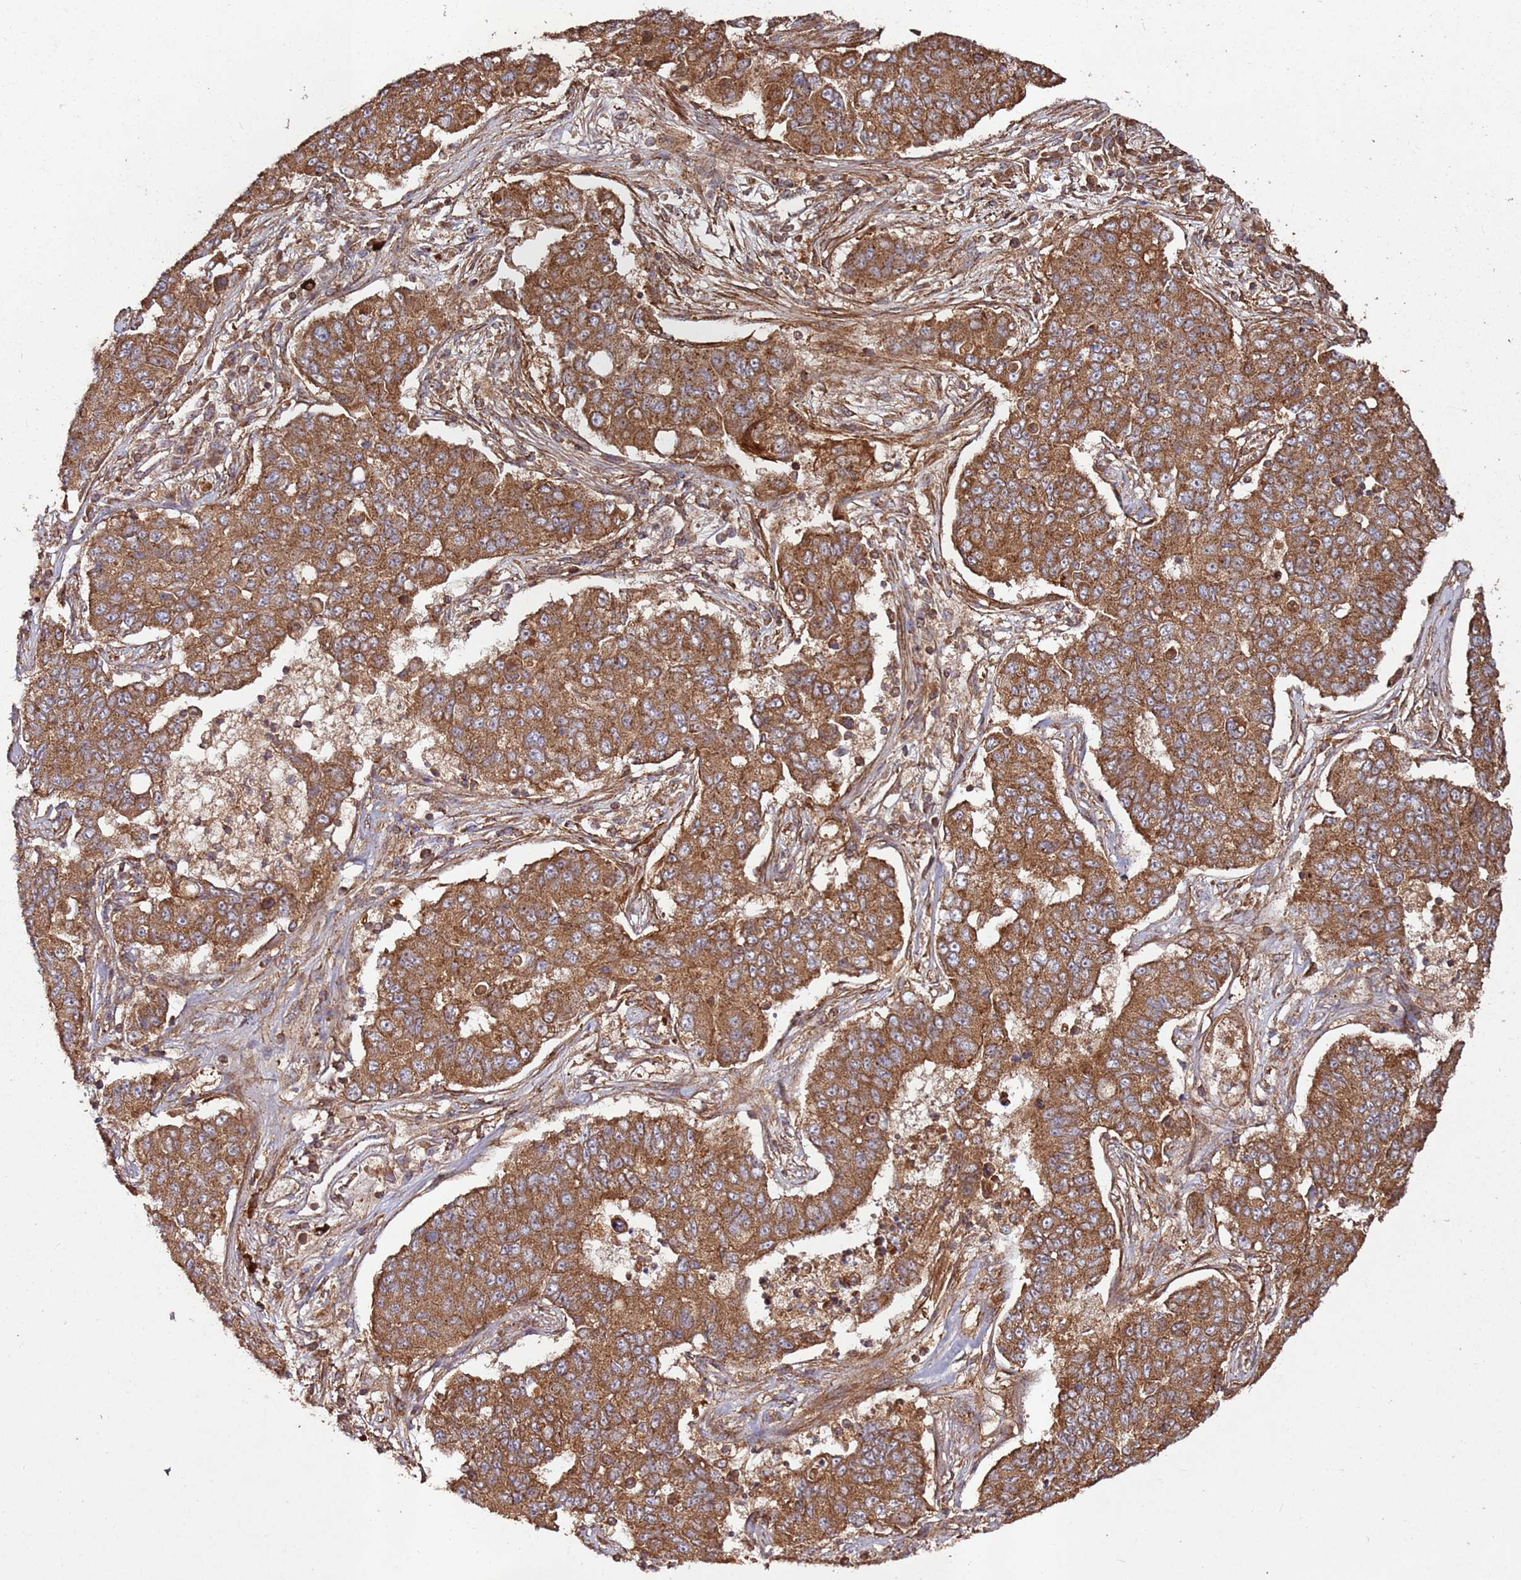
{"staining": {"intensity": "moderate", "quantity": ">75%", "location": "cytoplasmic/membranous"}, "tissue": "lung cancer", "cell_type": "Tumor cells", "image_type": "cancer", "snomed": [{"axis": "morphology", "description": "Squamous cell carcinoma, NOS"}, {"axis": "topography", "description": "Lung"}], "caption": "Protein expression analysis of lung cancer (squamous cell carcinoma) reveals moderate cytoplasmic/membranous positivity in approximately >75% of tumor cells.", "gene": "FAM186A", "patient": {"sex": "male", "age": 74}}